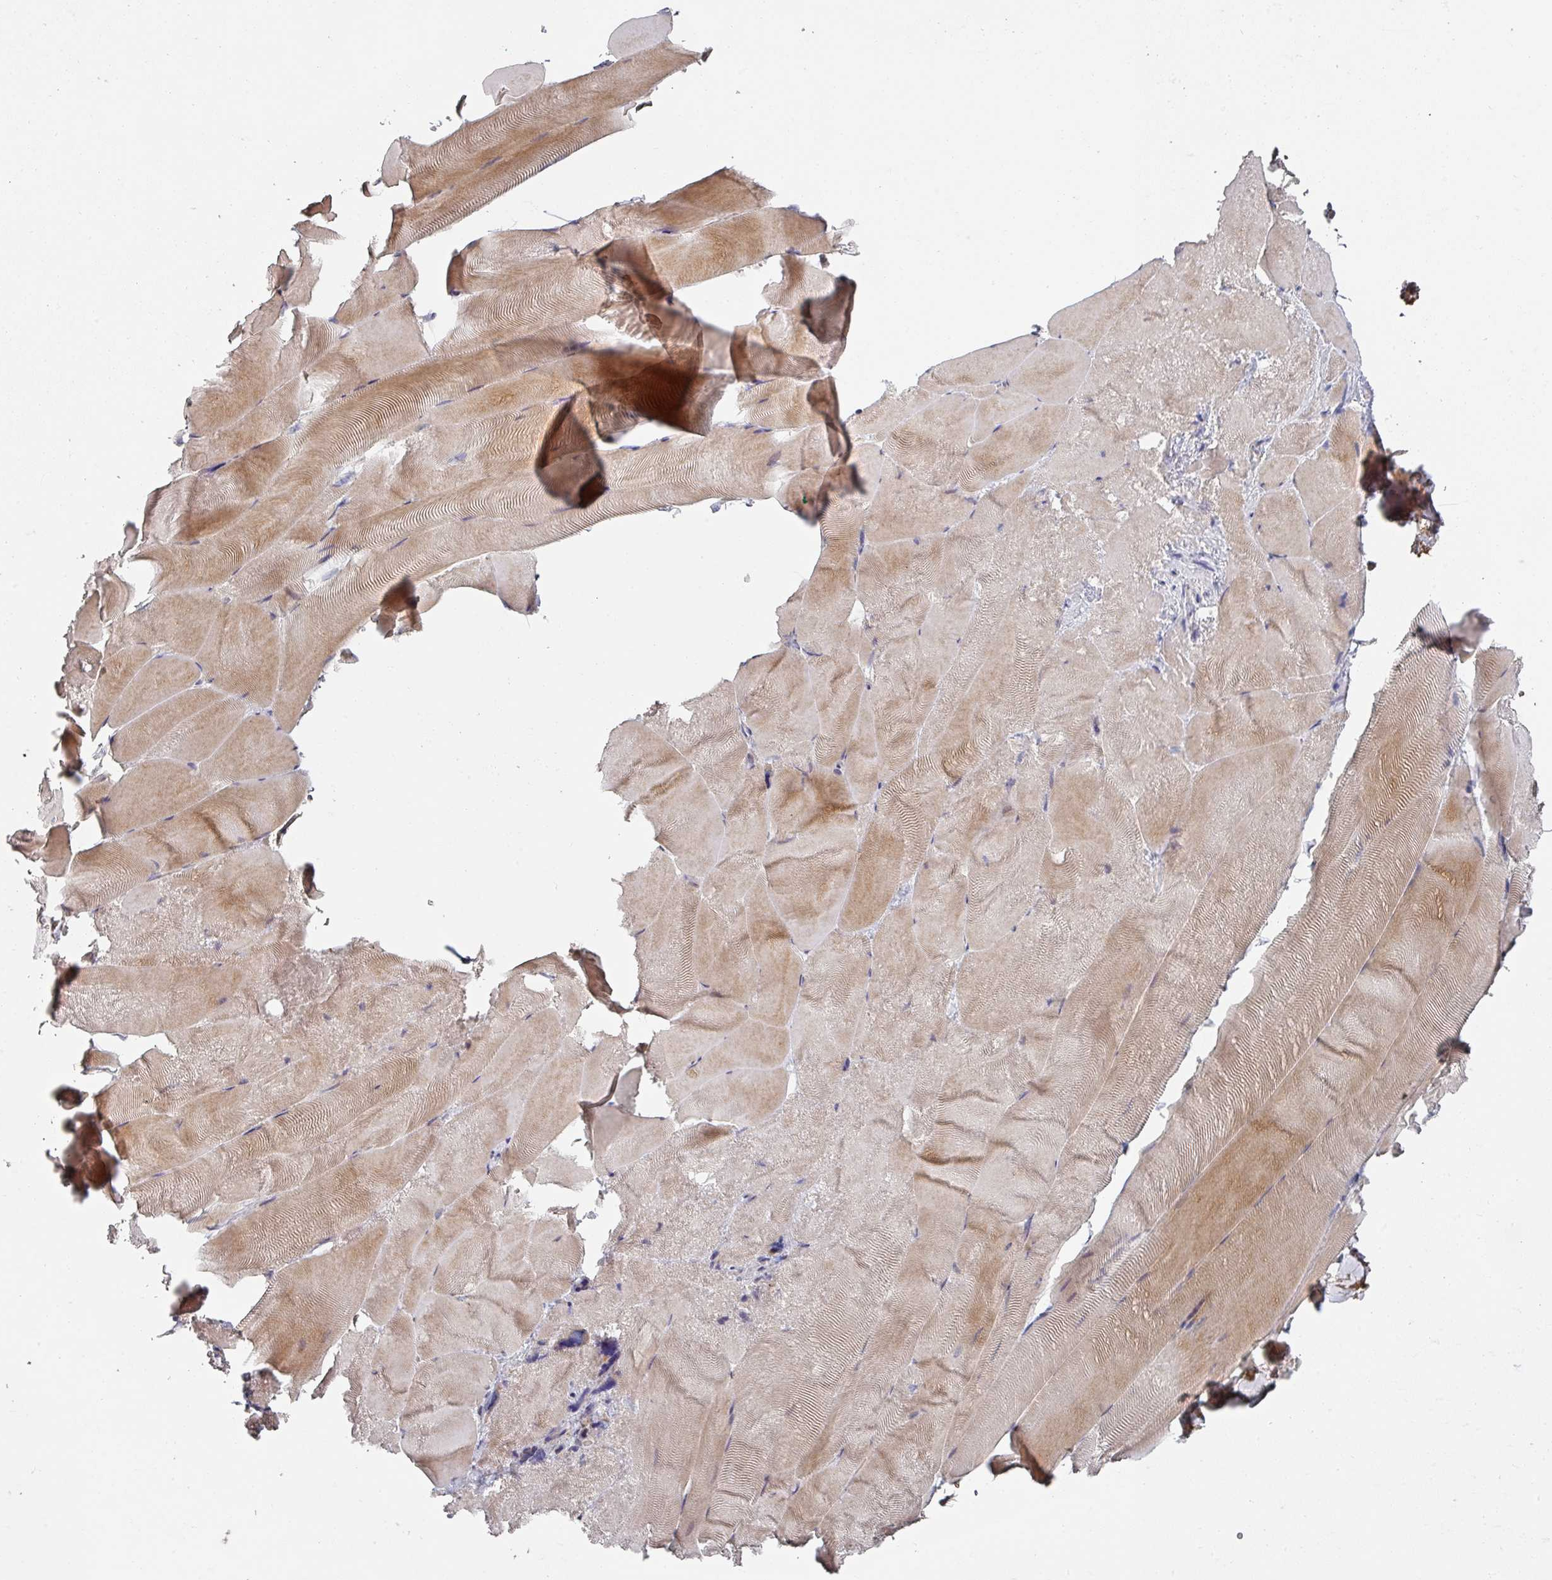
{"staining": {"intensity": "weak", "quantity": ">75%", "location": "cytoplasmic/membranous"}, "tissue": "skeletal muscle", "cell_type": "Myocytes", "image_type": "normal", "snomed": [{"axis": "morphology", "description": "Normal tissue, NOS"}, {"axis": "topography", "description": "Skeletal muscle"}], "caption": "Immunohistochemical staining of unremarkable skeletal muscle reveals >75% levels of weak cytoplasmic/membranous protein positivity in about >75% of myocytes.", "gene": "ENSG00000249773", "patient": {"sex": "female", "age": 64}}